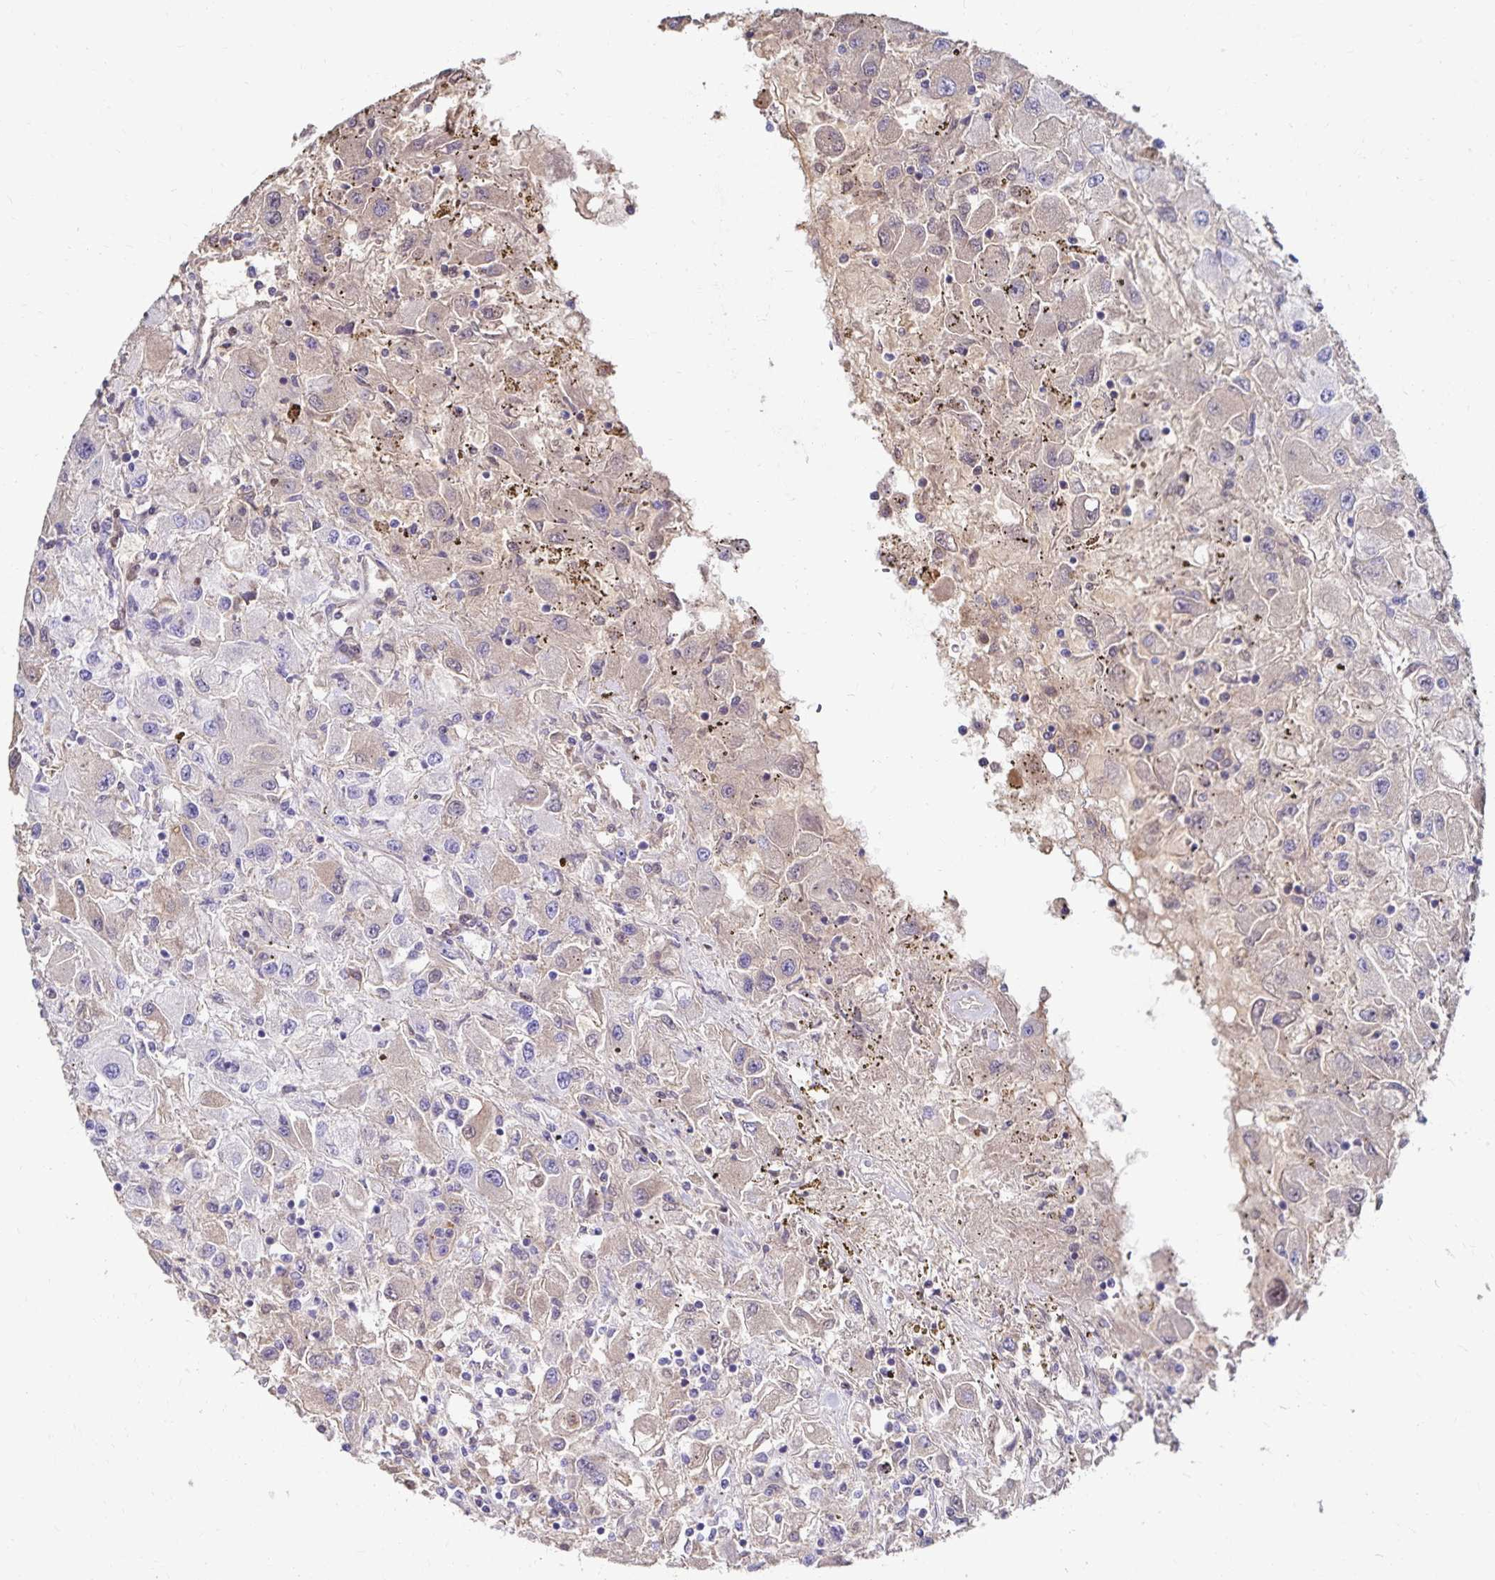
{"staining": {"intensity": "weak", "quantity": "25%-75%", "location": "cytoplasmic/membranous"}, "tissue": "renal cancer", "cell_type": "Tumor cells", "image_type": "cancer", "snomed": [{"axis": "morphology", "description": "Adenocarcinoma, NOS"}, {"axis": "topography", "description": "Kidney"}], "caption": "IHC of human renal cancer (adenocarcinoma) shows low levels of weak cytoplasmic/membranous expression in approximately 25%-75% of tumor cells. (DAB = brown stain, brightfield microscopy at high magnification).", "gene": "PAX5", "patient": {"sex": "female", "age": 67}}